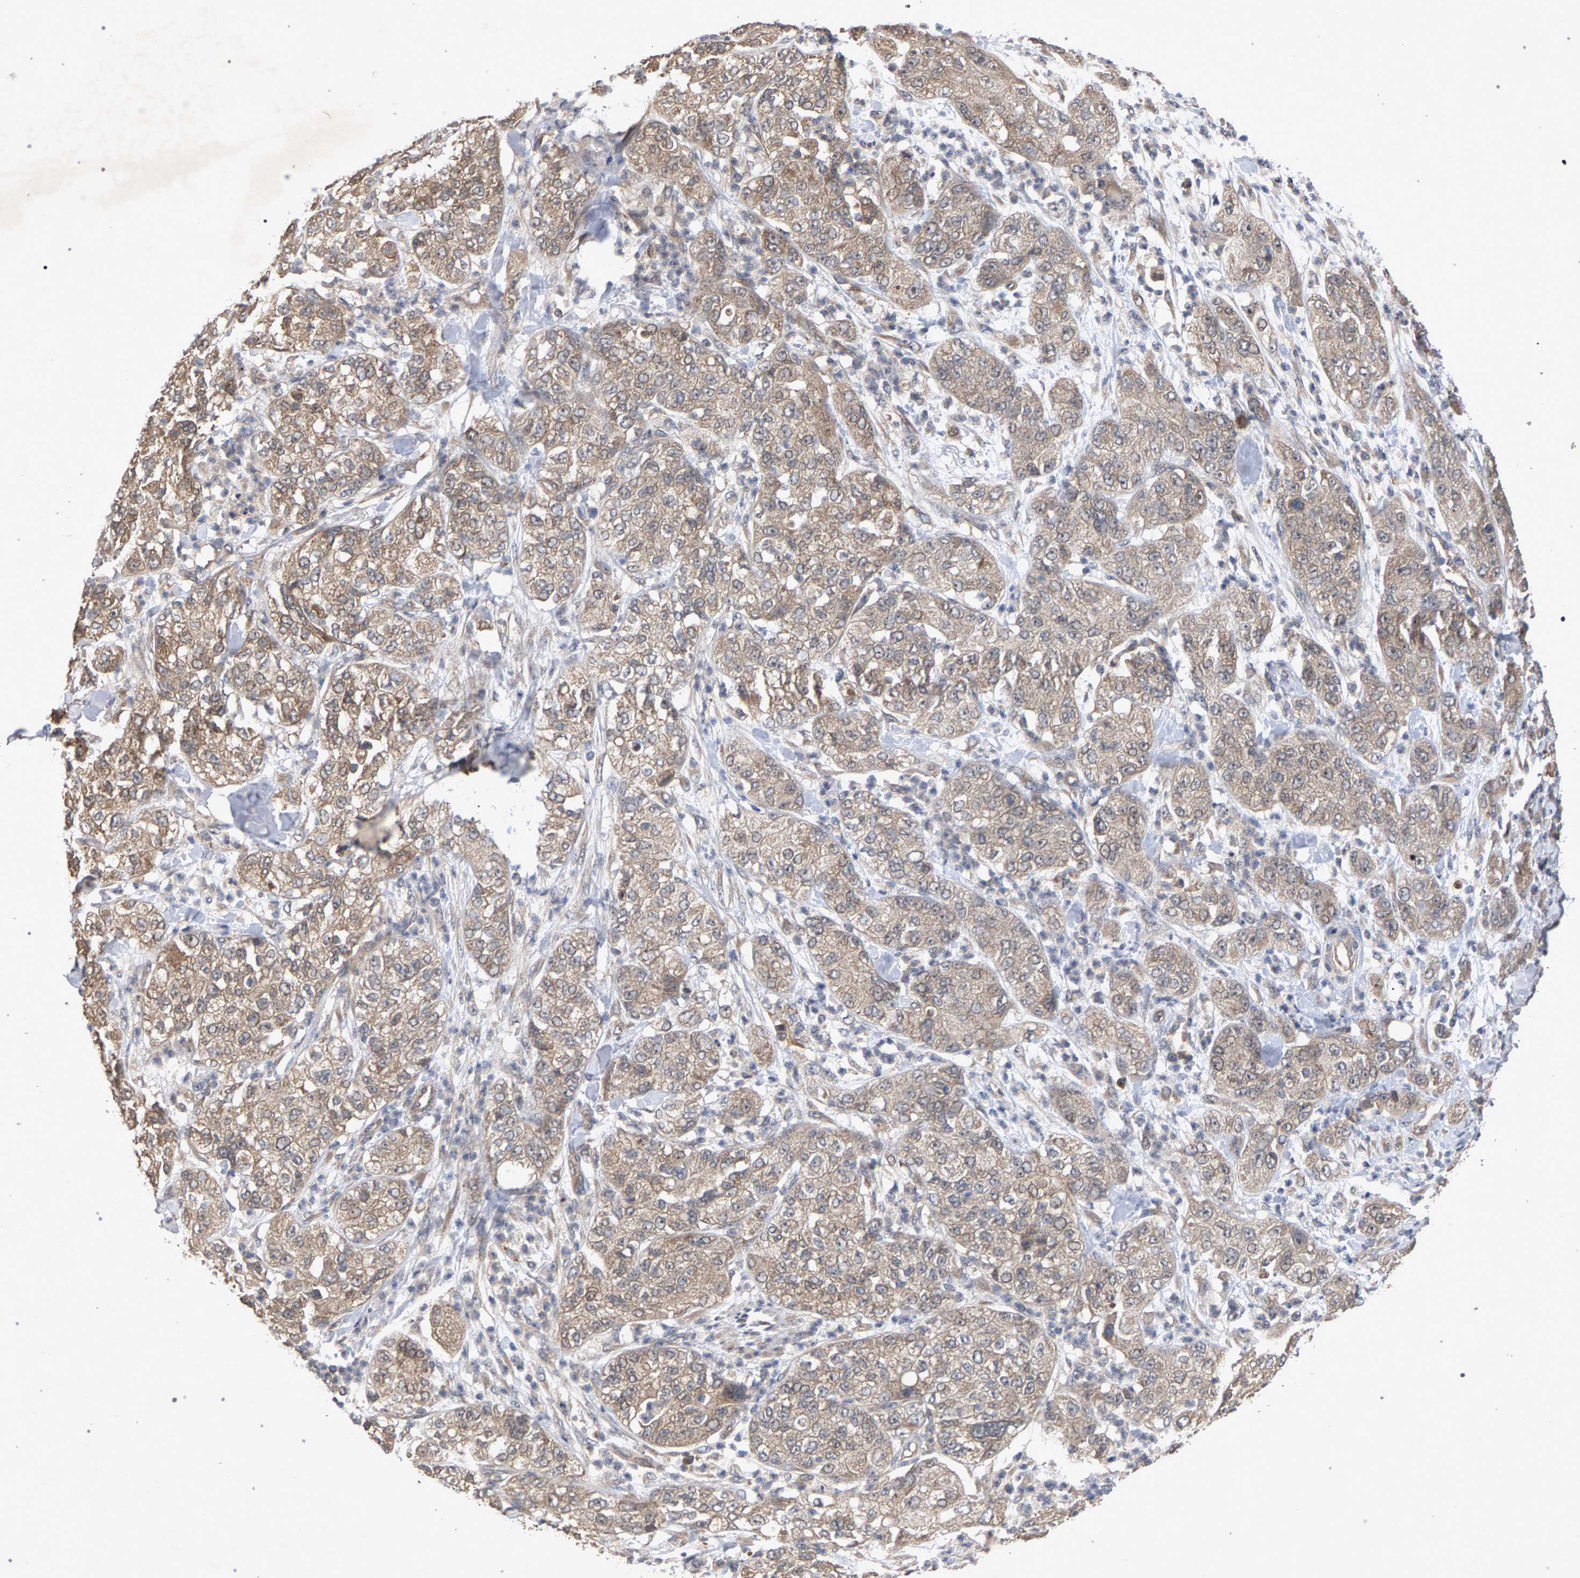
{"staining": {"intensity": "weak", "quantity": ">75%", "location": "cytoplasmic/membranous"}, "tissue": "pancreatic cancer", "cell_type": "Tumor cells", "image_type": "cancer", "snomed": [{"axis": "morphology", "description": "Adenocarcinoma, NOS"}, {"axis": "topography", "description": "Pancreas"}], "caption": "Protein staining of pancreatic cancer (adenocarcinoma) tissue exhibits weak cytoplasmic/membranous expression in about >75% of tumor cells.", "gene": "SLC4A4", "patient": {"sex": "female", "age": 78}}